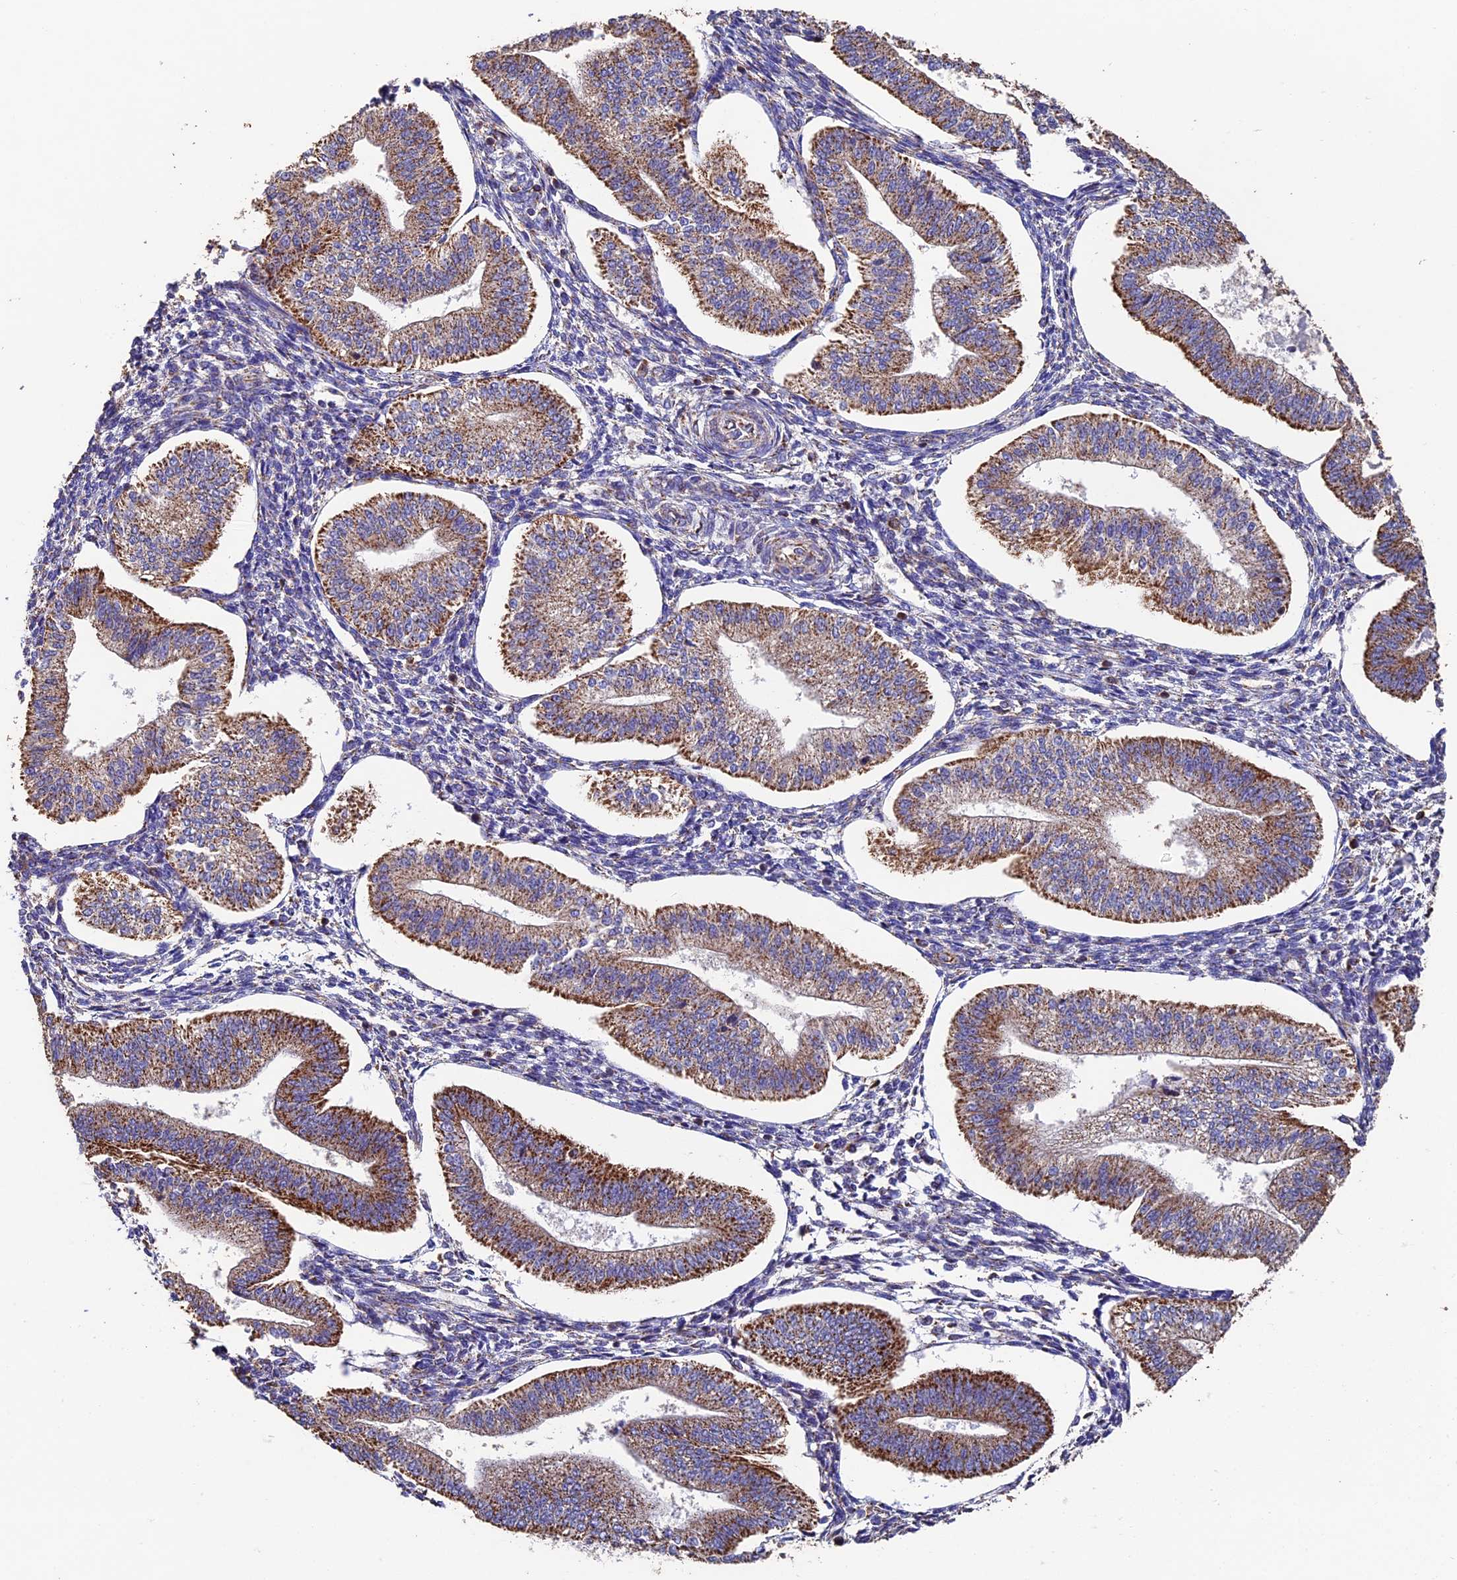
{"staining": {"intensity": "moderate", "quantity": "25%-75%", "location": "cytoplasmic/membranous"}, "tissue": "endometrium", "cell_type": "Cells in endometrial stroma", "image_type": "normal", "snomed": [{"axis": "morphology", "description": "Normal tissue, NOS"}, {"axis": "topography", "description": "Endometrium"}], "caption": "Immunohistochemical staining of normal endometrium displays moderate cytoplasmic/membranous protein positivity in about 25%-75% of cells in endometrial stroma. (IHC, brightfield microscopy, high magnification).", "gene": "ADAT1", "patient": {"sex": "female", "age": 34}}